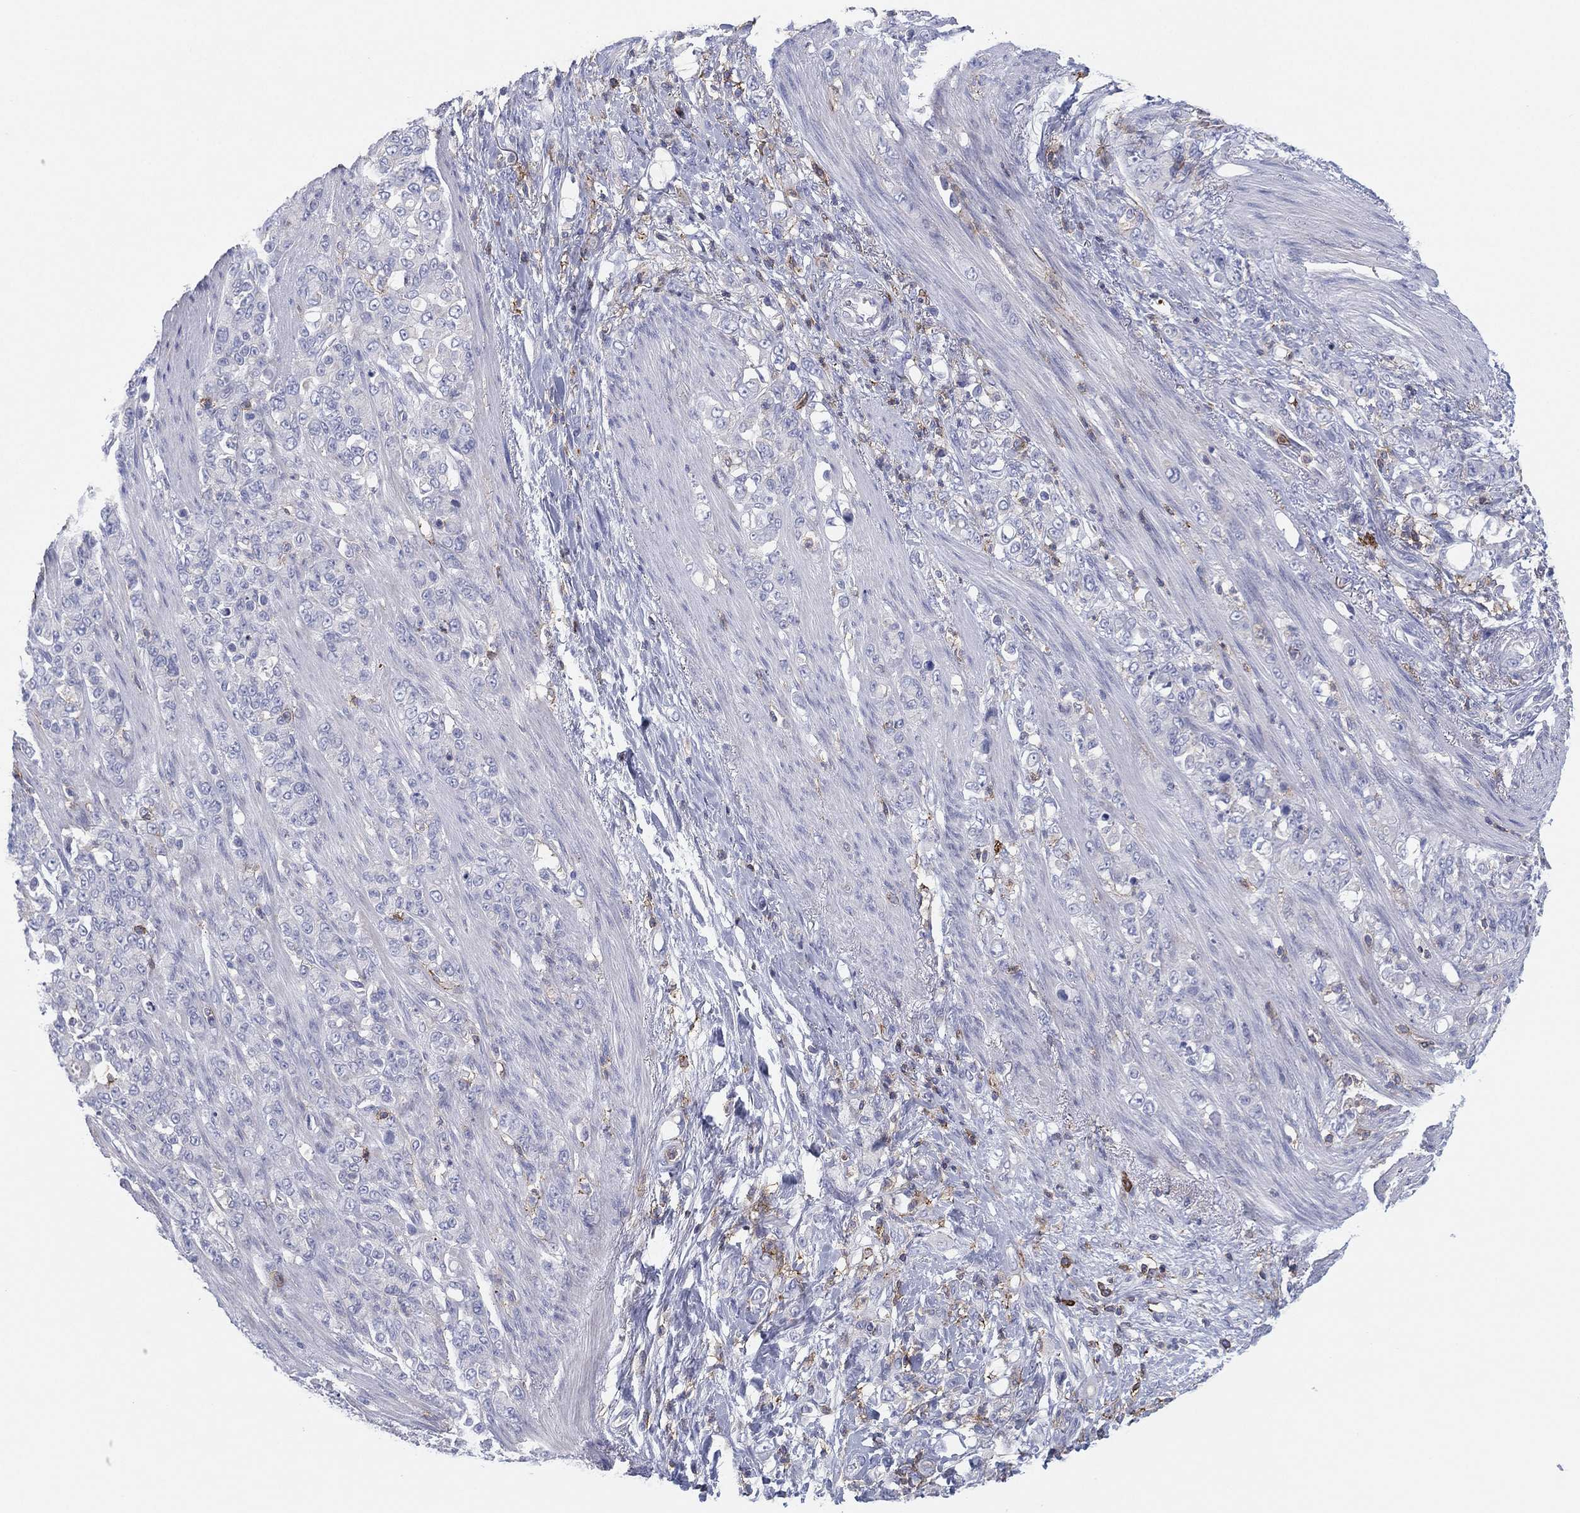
{"staining": {"intensity": "negative", "quantity": "none", "location": "none"}, "tissue": "stomach cancer", "cell_type": "Tumor cells", "image_type": "cancer", "snomed": [{"axis": "morphology", "description": "Adenocarcinoma, NOS"}, {"axis": "topography", "description": "Stomach"}], "caption": "Immunohistochemistry (IHC) of stomach cancer reveals no staining in tumor cells.", "gene": "SELPLG", "patient": {"sex": "female", "age": 79}}